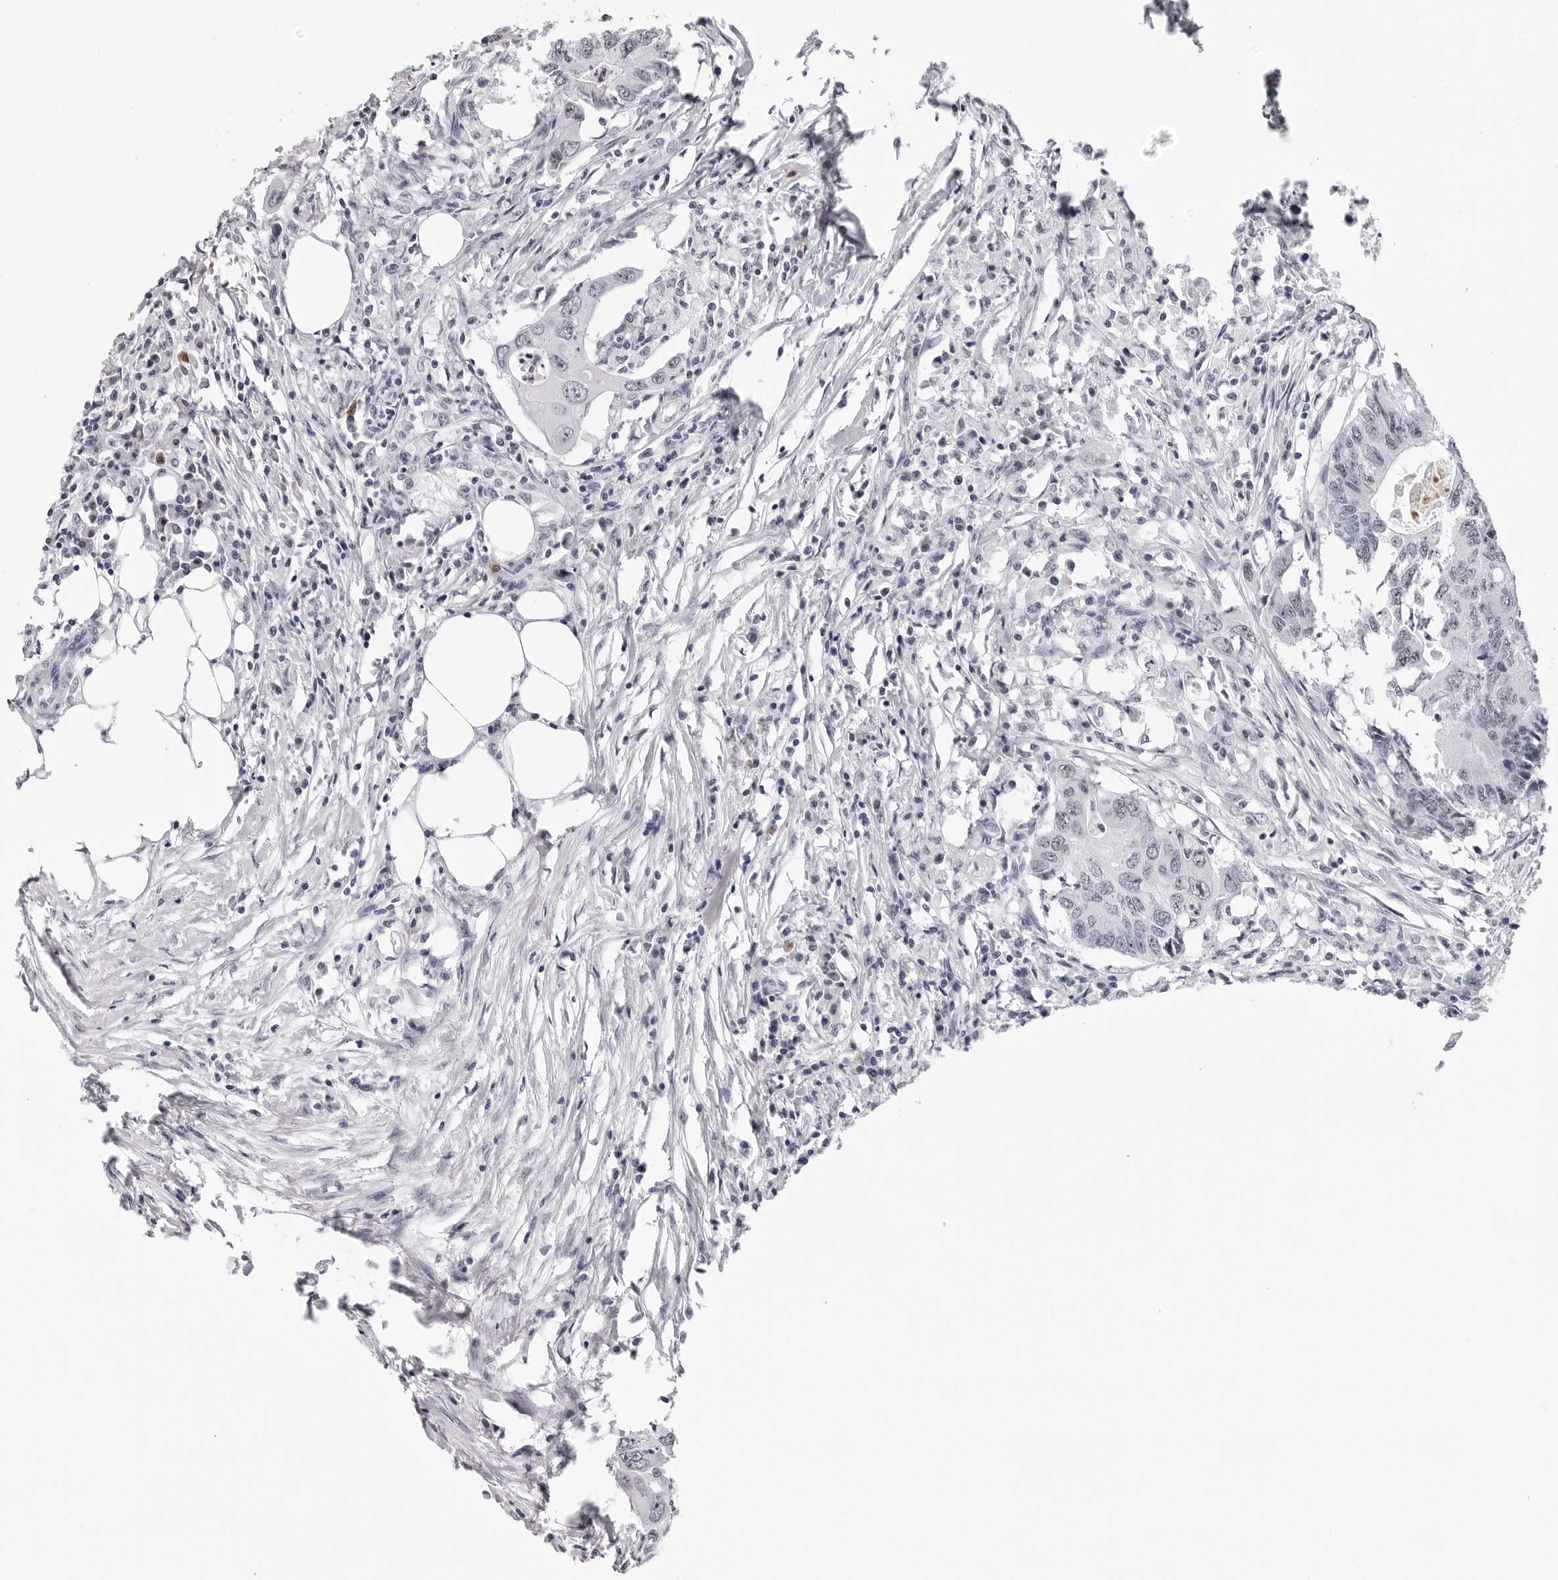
{"staining": {"intensity": "negative", "quantity": "none", "location": "none"}, "tissue": "colorectal cancer", "cell_type": "Tumor cells", "image_type": "cancer", "snomed": [{"axis": "morphology", "description": "Adenocarcinoma, NOS"}, {"axis": "topography", "description": "Colon"}], "caption": "Immunohistochemistry photomicrograph of neoplastic tissue: human colorectal cancer stained with DAB (3,3'-diaminobenzidine) exhibits no significant protein positivity in tumor cells. (Stains: DAB immunohistochemistry with hematoxylin counter stain, Microscopy: brightfield microscopy at high magnification).", "gene": "GNL2", "patient": {"sex": "male", "age": 71}}